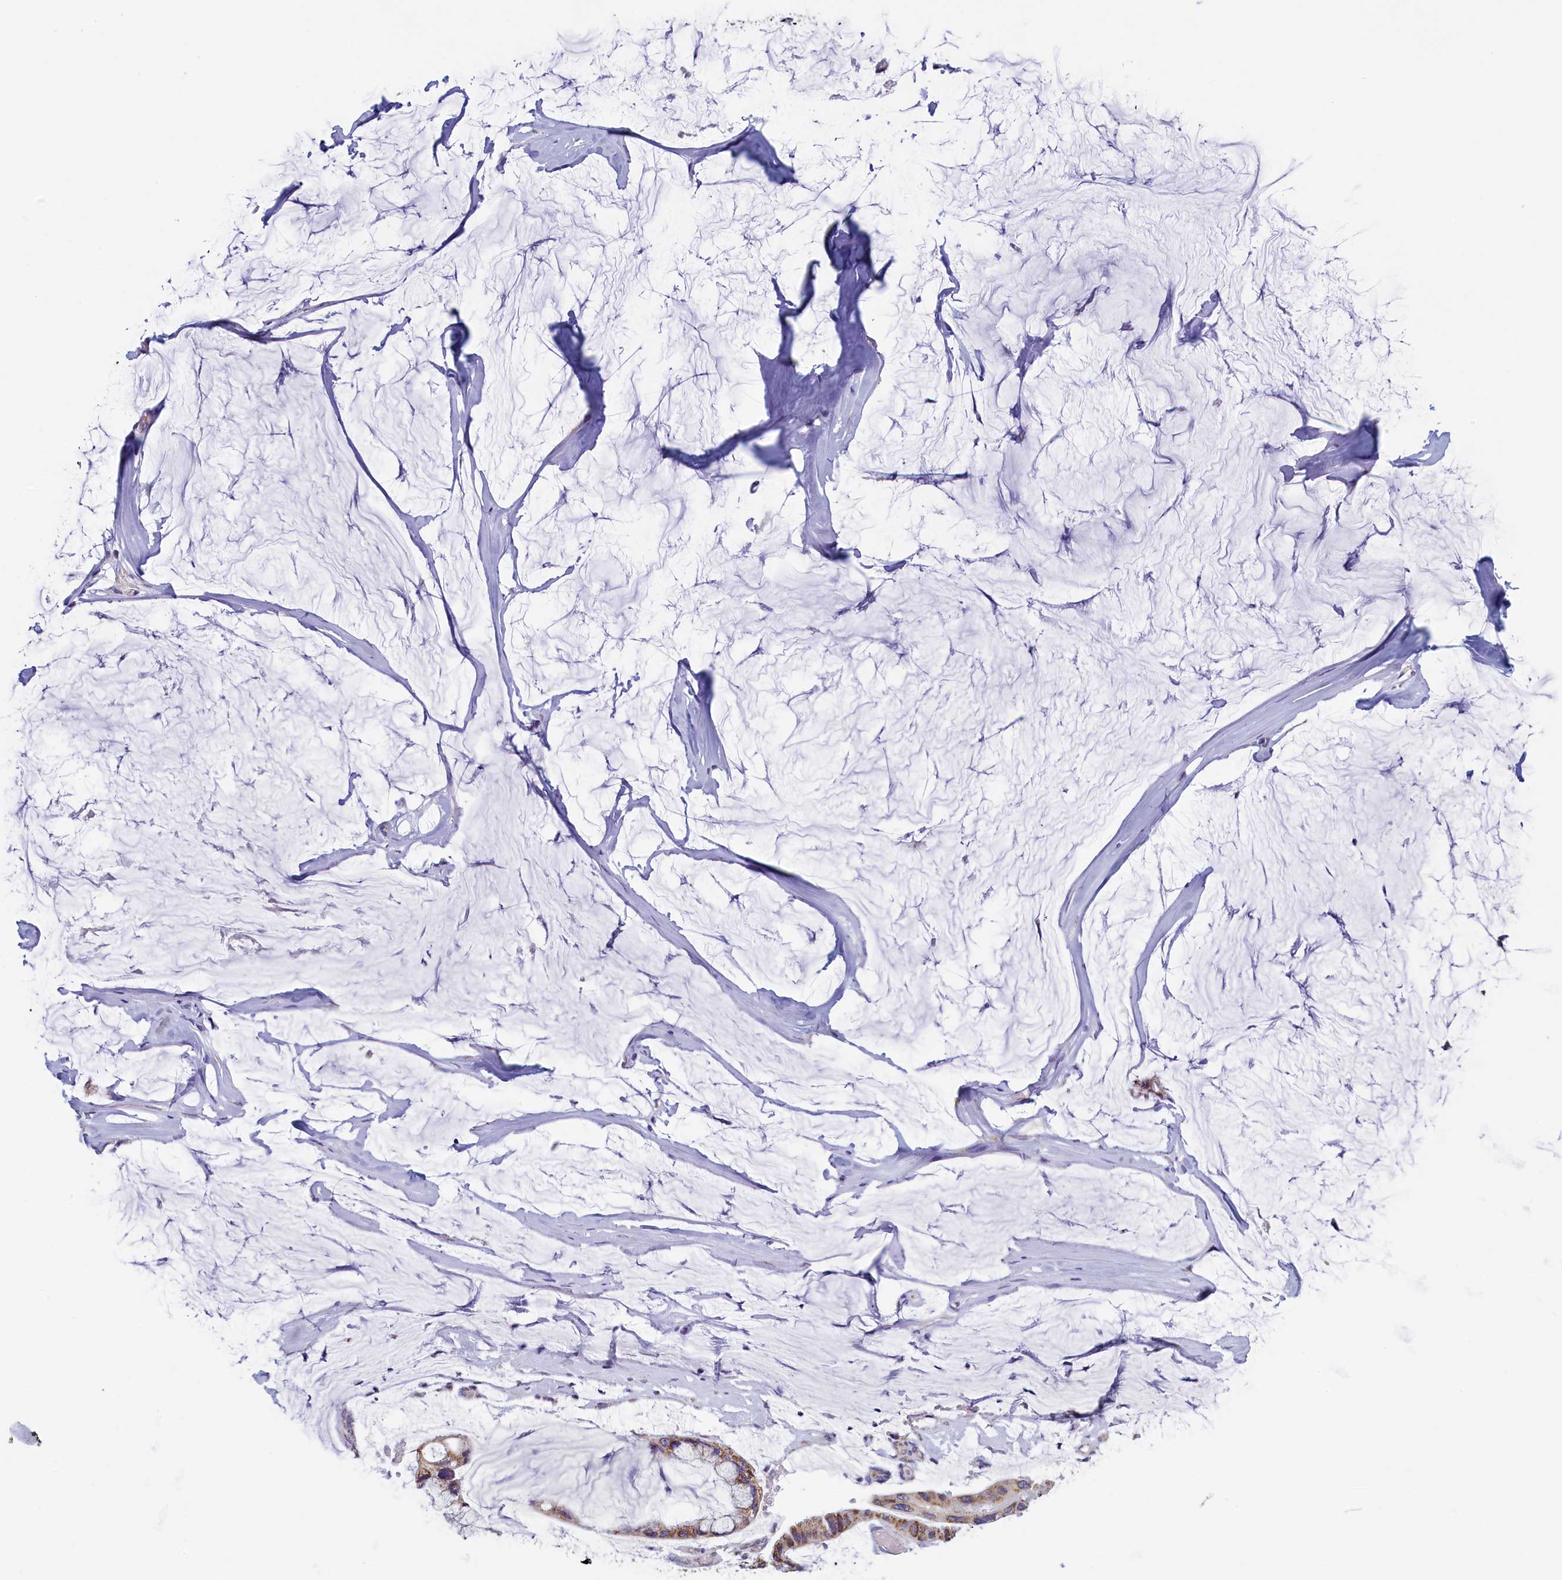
{"staining": {"intensity": "moderate", "quantity": ">75%", "location": "cytoplasmic/membranous"}, "tissue": "ovarian cancer", "cell_type": "Tumor cells", "image_type": "cancer", "snomed": [{"axis": "morphology", "description": "Cystadenocarcinoma, mucinous, NOS"}, {"axis": "topography", "description": "Ovary"}], "caption": "Human ovarian mucinous cystadenocarcinoma stained with a protein marker demonstrates moderate staining in tumor cells.", "gene": "IFT122", "patient": {"sex": "female", "age": 39}}